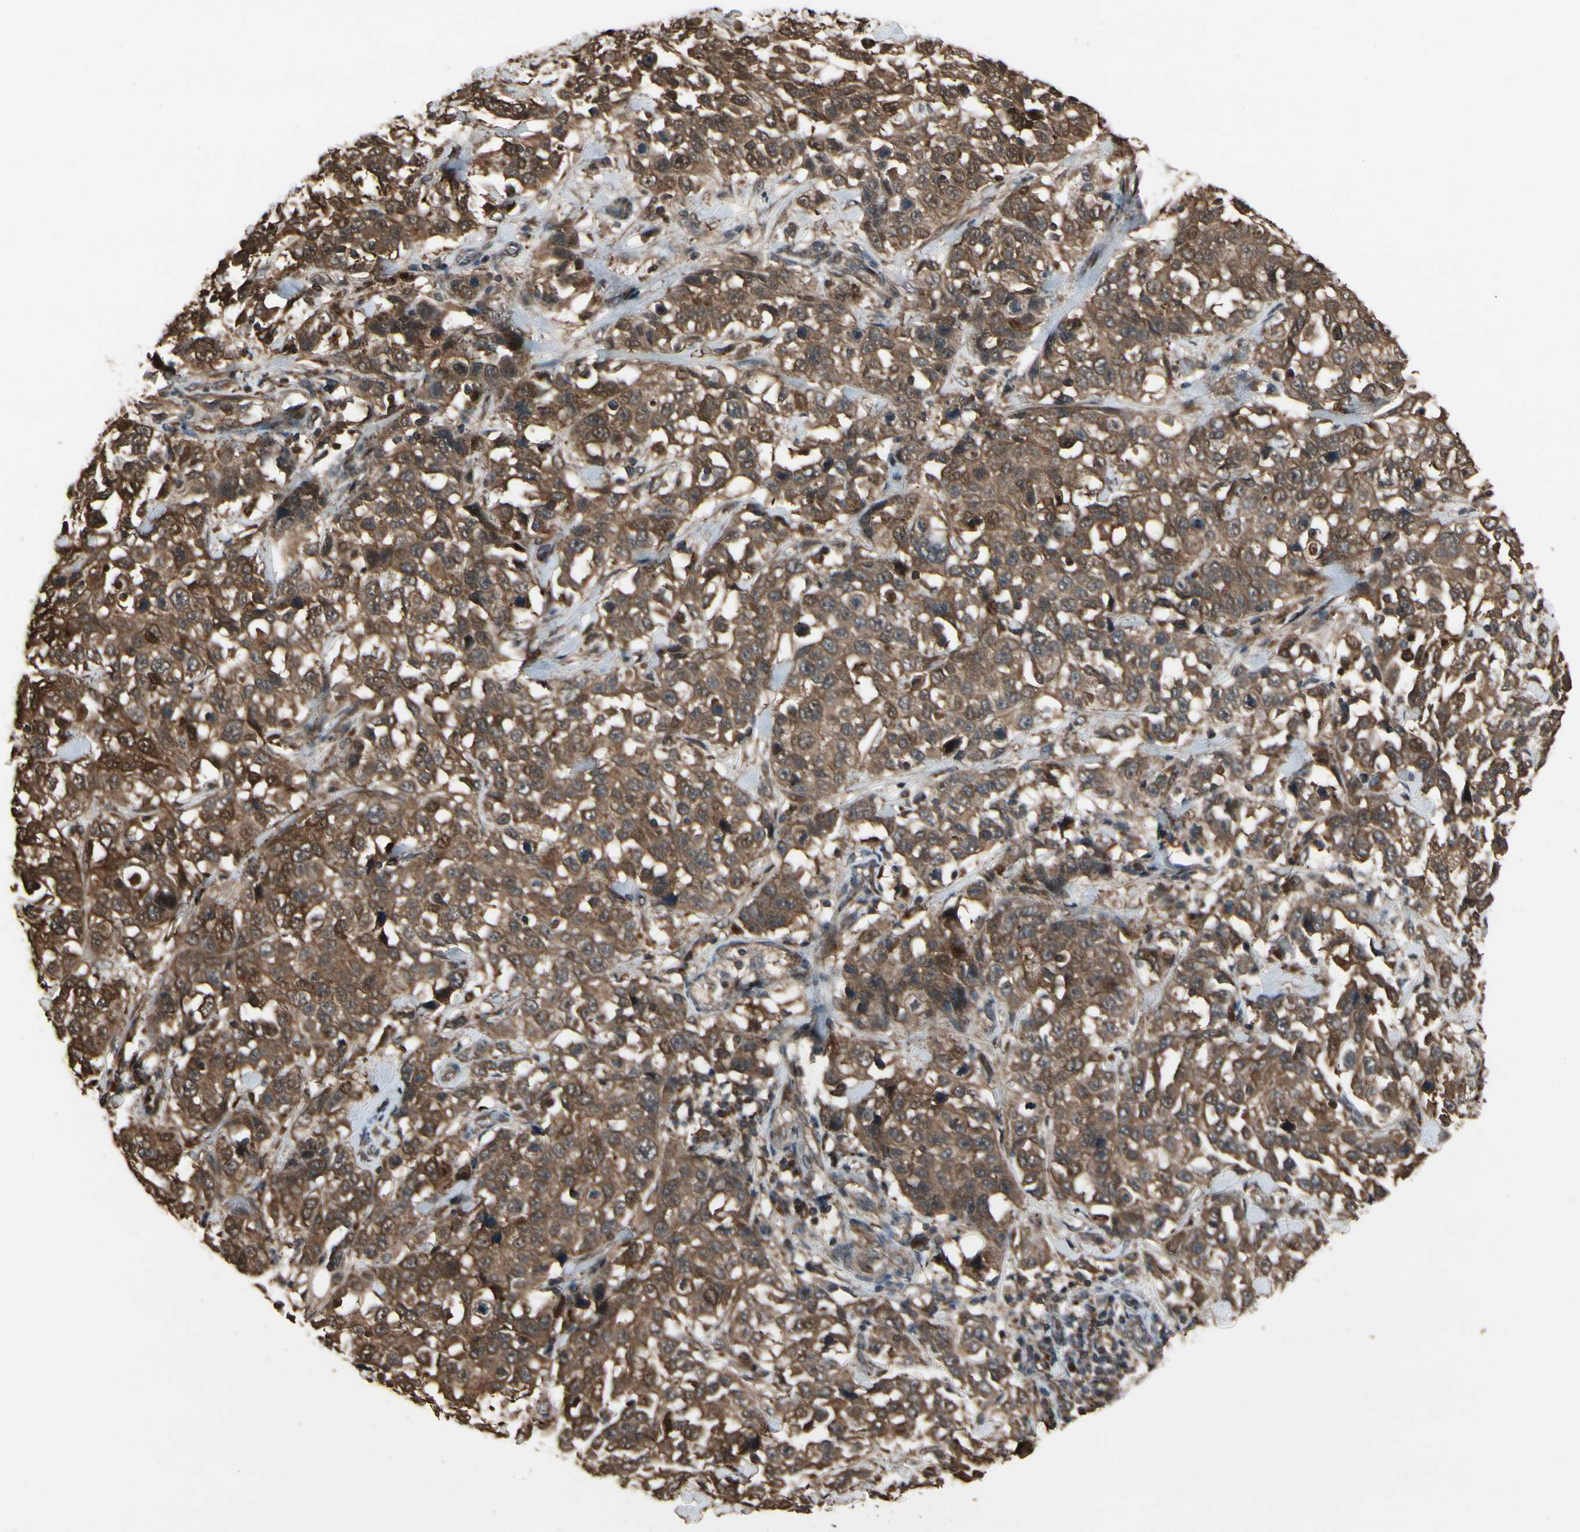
{"staining": {"intensity": "moderate", "quantity": "<25%", "location": "cytoplasmic/membranous"}, "tissue": "stomach cancer", "cell_type": "Tumor cells", "image_type": "cancer", "snomed": [{"axis": "morphology", "description": "Normal tissue, NOS"}, {"axis": "morphology", "description": "Adenocarcinoma, NOS"}, {"axis": "topography", "description": "Stomach"}], "caption": "Protein staining of adenocarcinoma (stomach) tissue displays moderate cytoplasmic/membranous staining in about <25% of tumor cells. The protein is stained brown, and the nuclei are stained in blue (DAB IHC with brightfield microscopy, high magnification).", "gene": "CSF1R", "patient": {"sex": "male", "age": 48}}